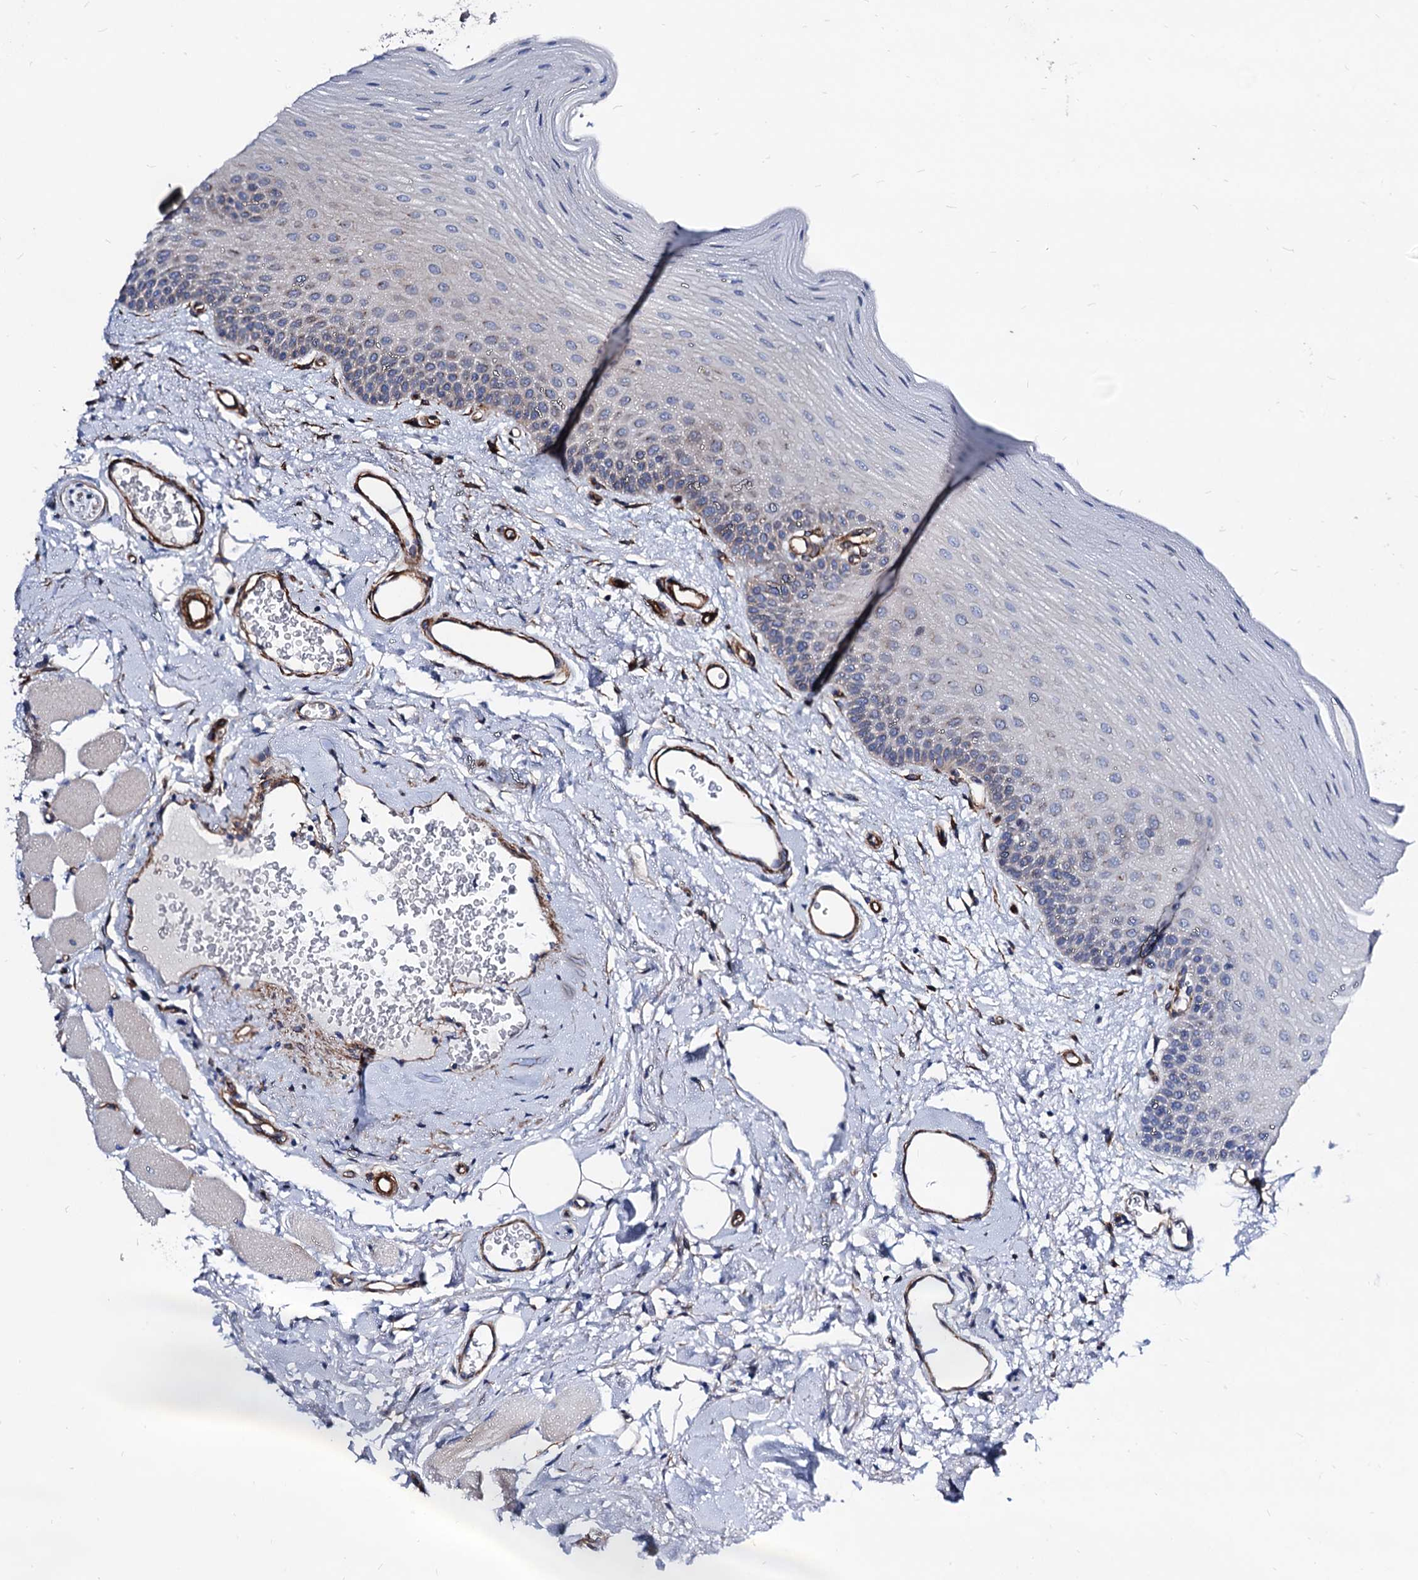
{"staining": {"intensity": "weak", "quantity": "<25%", "location": "cytoplasmic/membranous"}, "tissue": "oral mucosa", "cell_type": "Squamous epithelial cells", "image_type": "normal", "snomed": [{"axis": "morphology", "description": "Normal tissue, NOS"}, {"axis": "topography", "description": "Oral tissue"}], "caption": "Oral mucosa was stained to show a protein in brown. There is no significant staining in squamous epithelial cells. (DAB (3,3'-diaminobenzidine) immunohistochemistry visualized using brightfield microscopy, high magnification).", "gene": "WDR11", "patient": {"sex": "male", "age": 68}}